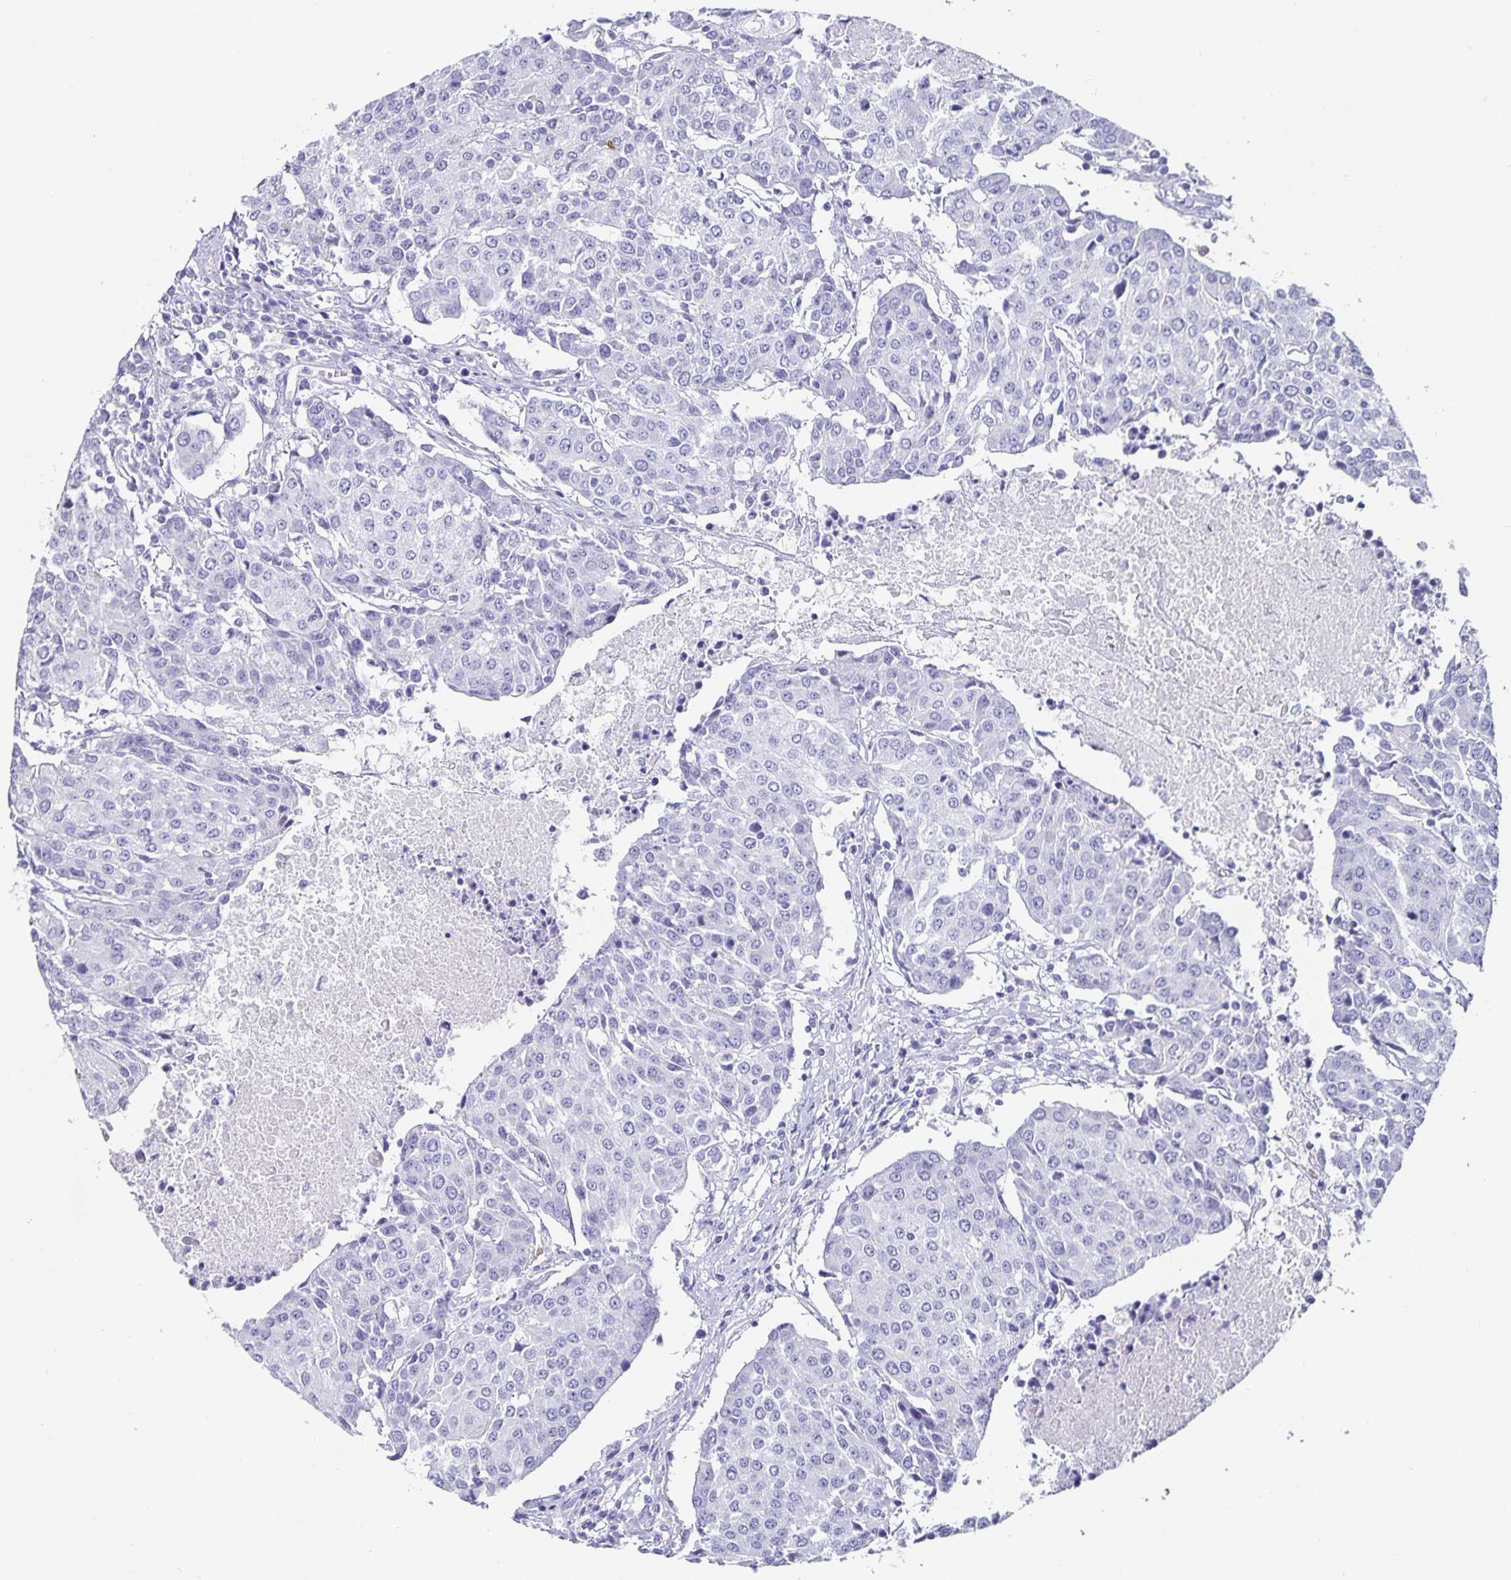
{"staining": {"intensity": "negative", "quantity": "none", "location": "none"}, "tissue": "urothelial cancer", "cell_type": "Tumor cells", "image_type": "cancer", "snomed": [{"axis": "morphology", "description": "Urothelial carcinoma, High grade"}, {"axis": "topography", "description": "Urinary bladder"}], "caption": "Immunohistochemical staining of human urothelial cancer shows no significant expression in tumor cells. The staining was performed using DAB to visualize the protein expression in brown, while the nuclei were stained in blue with hematoxylin (Magnification: 20x).", "gene": "CHGA", "patient": {"sex": "female", "age": 85}}